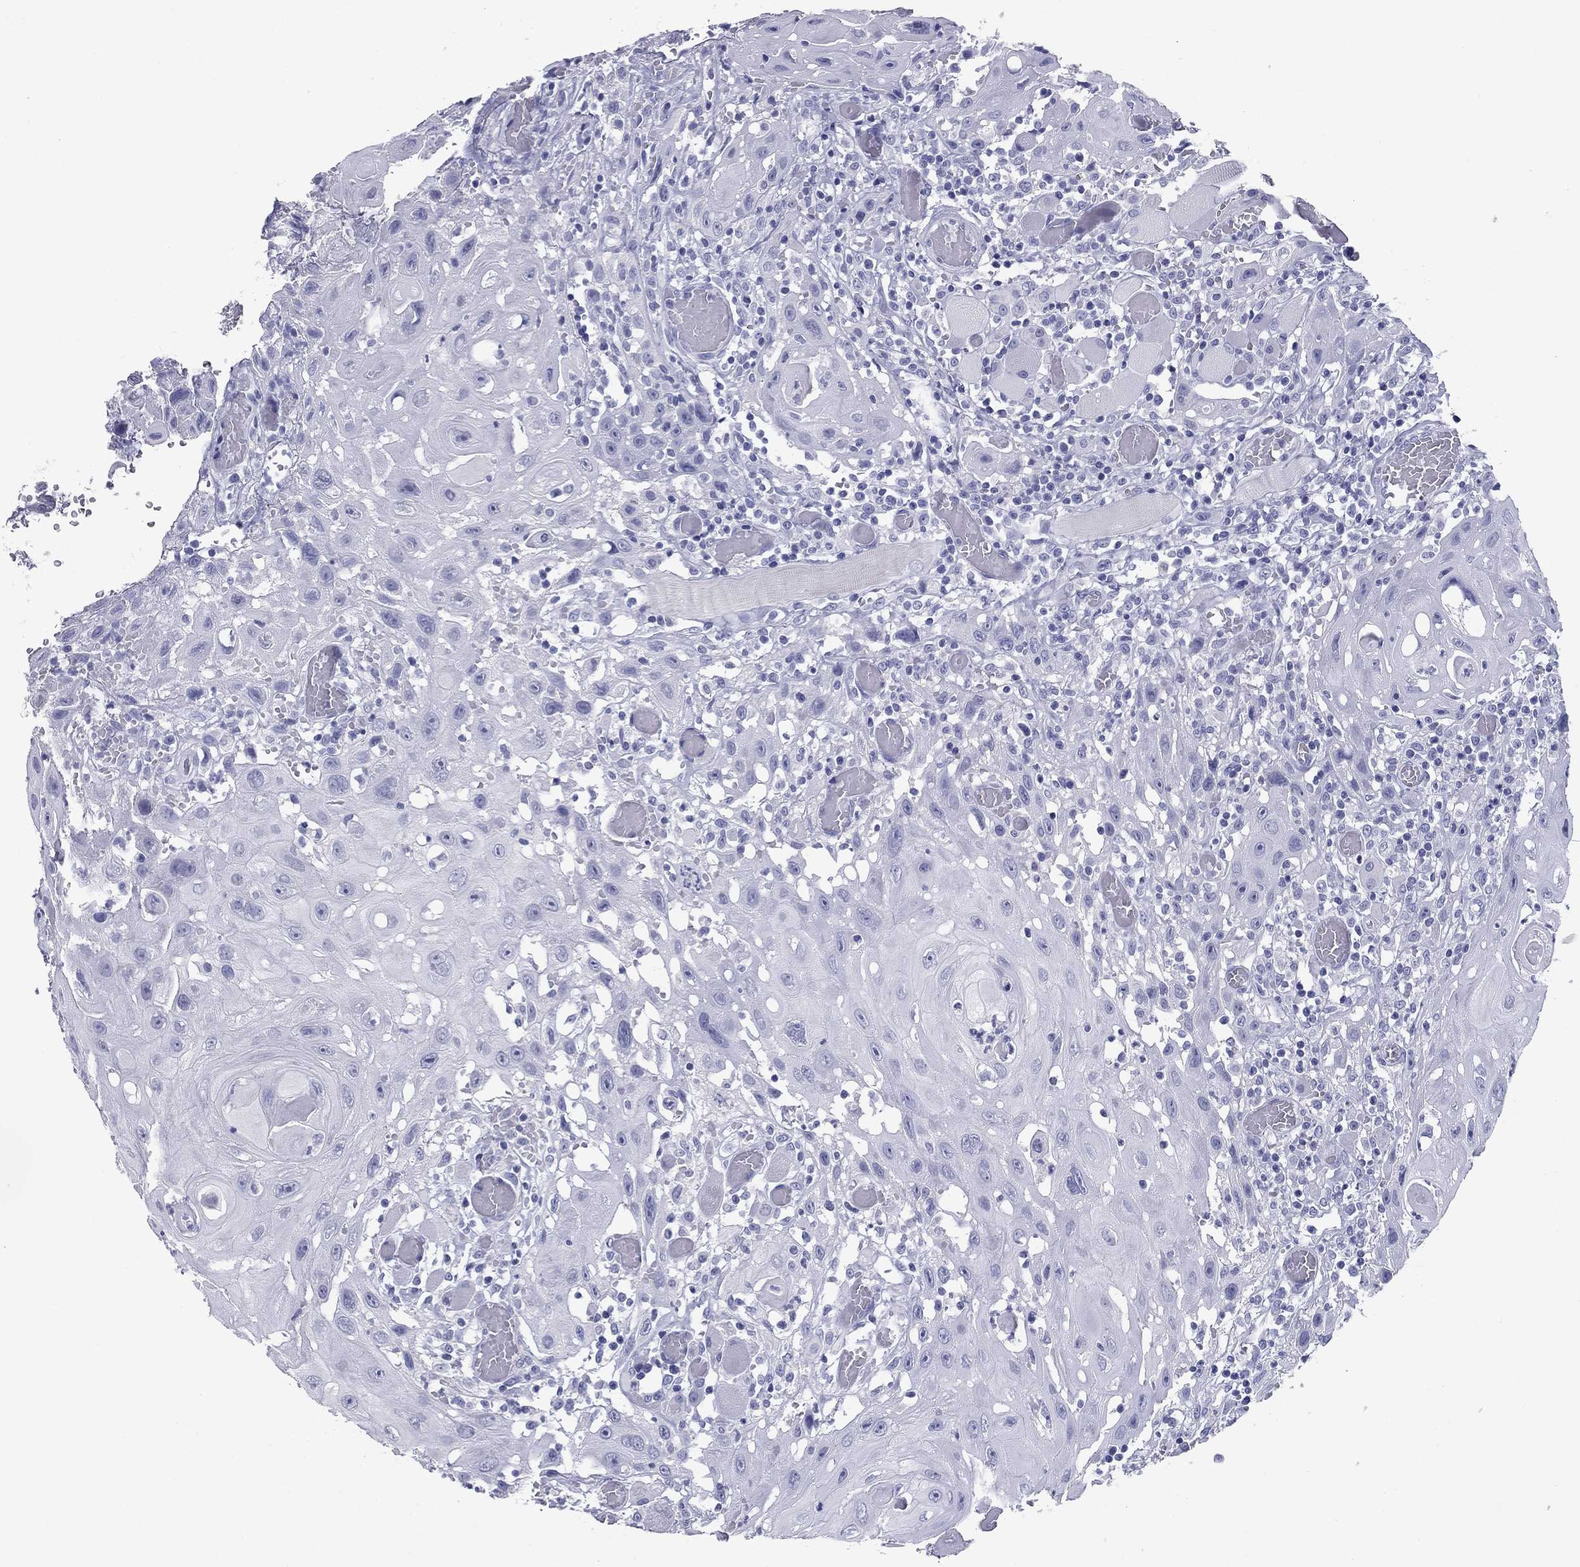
{"staining": {"intensity": "negative", "quantity": "none", "location": "none"}, "tissue": "head and neck cancer", "cell_type": "Tumor cells", "image_type": "cancer", "snomed": [{"axis": "morphology", "description": "Normal tissue, NOS"}, {"axis": "morphology", "description": "Squamous cell carcinoma, NOS"}, {"axis": "topography", "description": "Oral tissue"}, {"axis": "topography", "description": "Head-Neck"}], "caption": "A high-resolution photomicrograph shows immunohistochemistry (IHC) staining of squamous cell carcinoma (head and neck), which displays no significant expression in tumor cells.", "gene": "NPPA", "patient": {"sex": "male", "age": 71}}